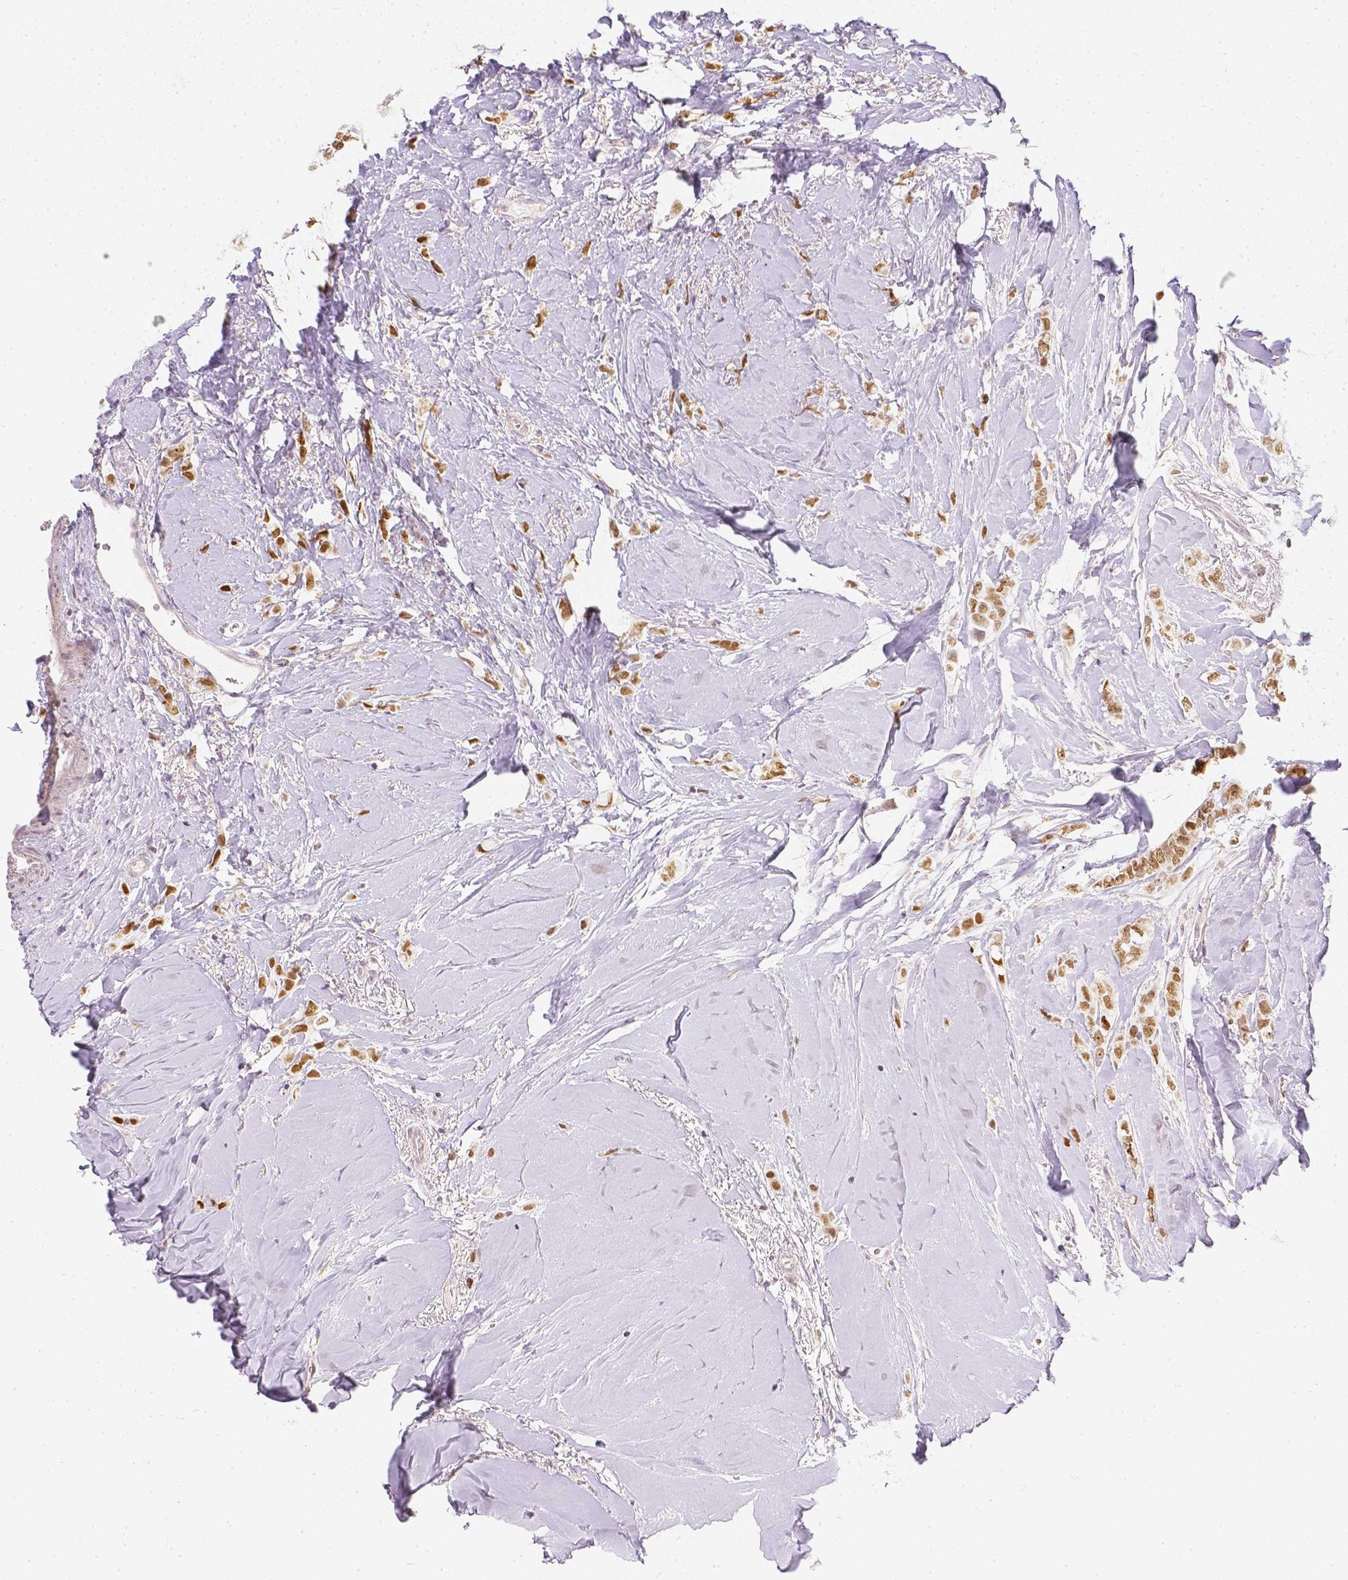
{"staining": {"intensity": "moderate", "quantity": ">75%", "location": "cytoplasmic/membranous,nuclear"}, "tissue": "breast cancer", "cell_type": "Tumor cells", "image_type": "cancer", "snomed": [{"axis": "morphology", "description": "Lobular carcinoma"}, {"axis": "topography", "description": "Breast"}], "caption": "Breast cancer stained with DAB (3,3'-diaminobenzidine) IHC reveals medium levels of moderate cytoplasmic/membranous and nuclear staining in about >75% of tumor cells.", "gene": "NVL", "patient": {"sex": "female", "age": 66}}